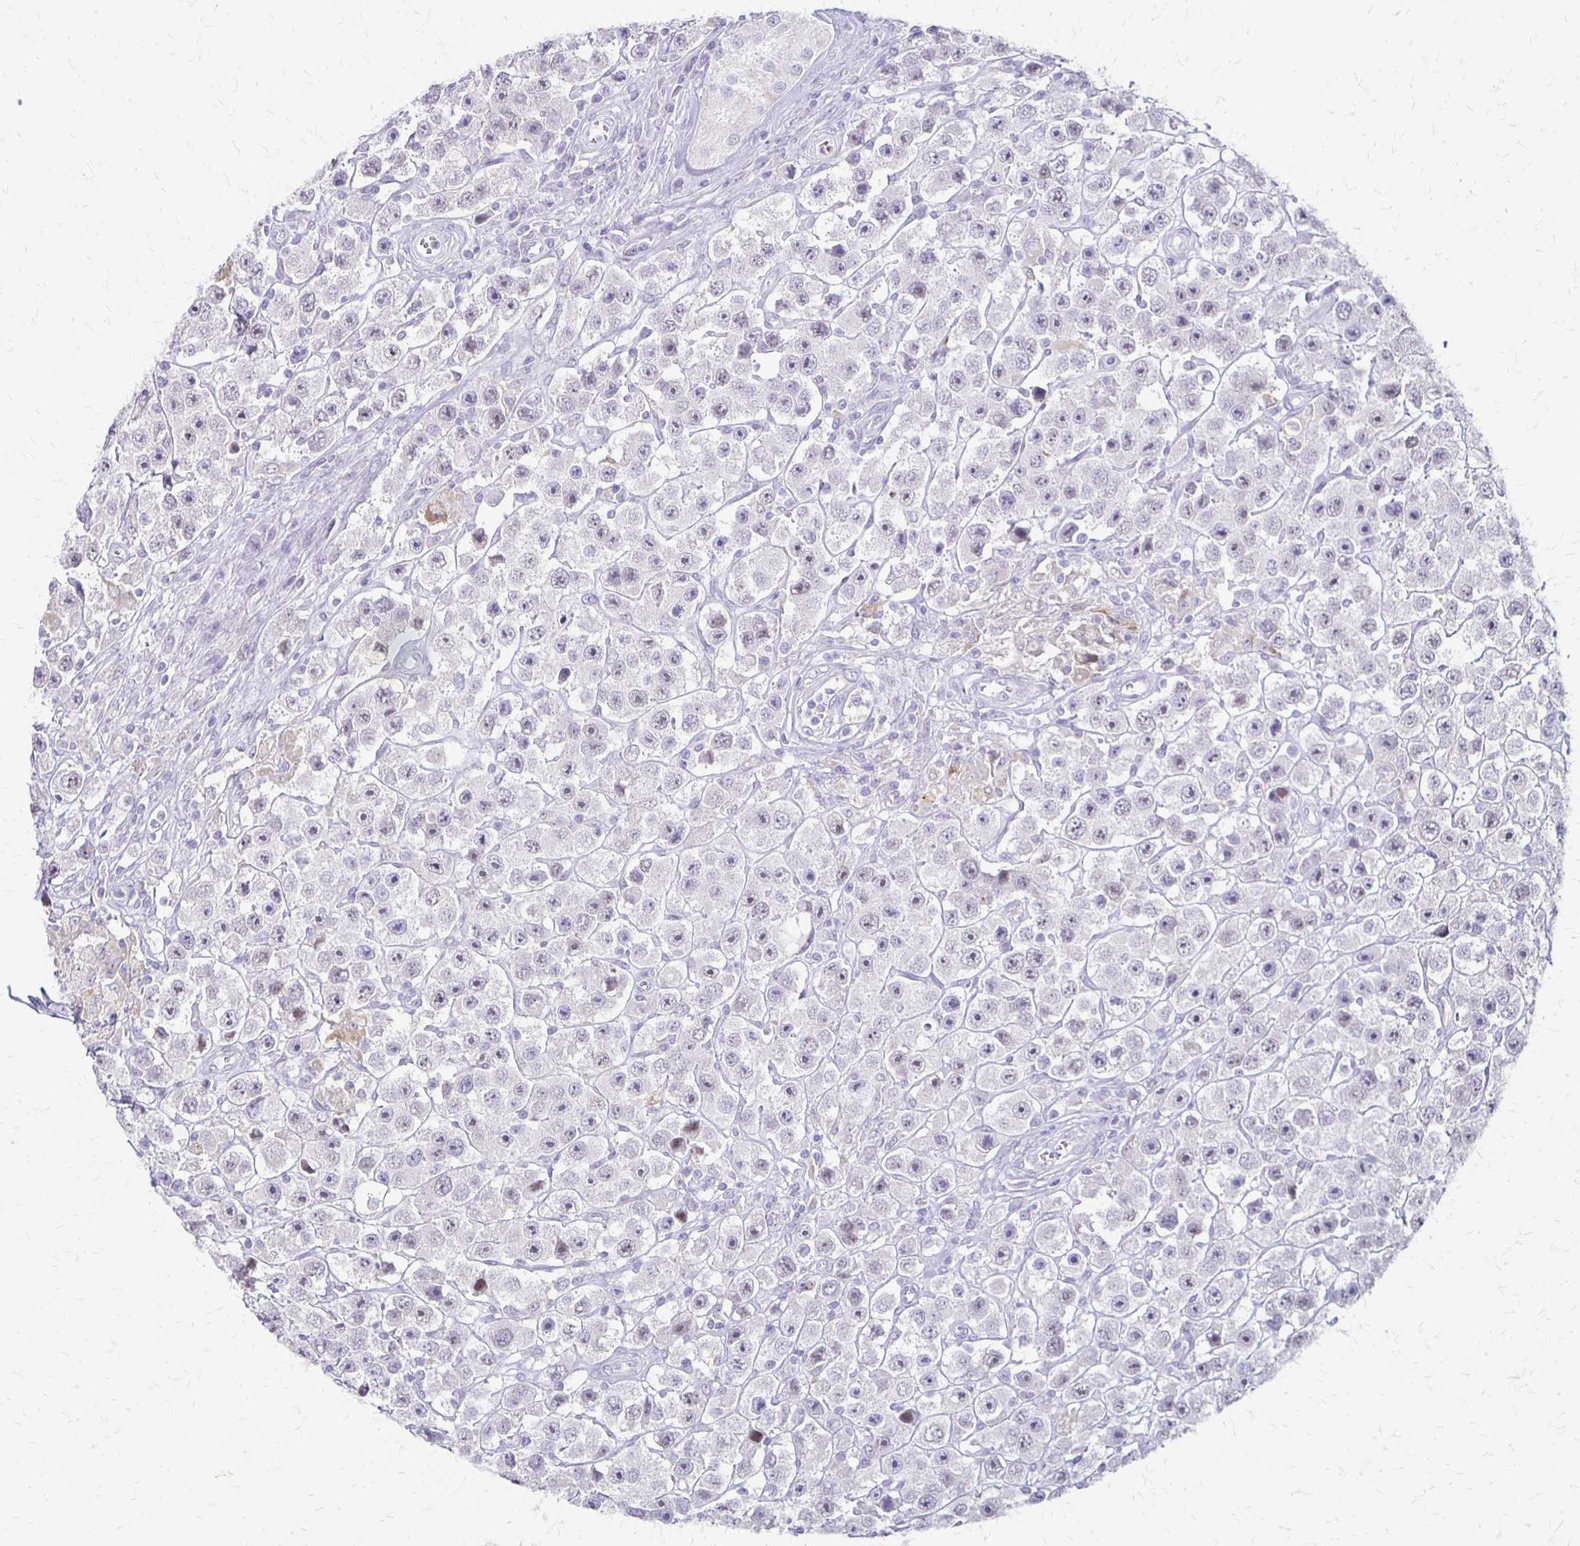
{"staining": {"intensity": "negative", "quantity": "none", "location": "none"}, "tissue": "testis cancer", "cell_type": "Tumor cells", "image_type": "cancer", "snomed": [{"axis": "morphology", "description": "Seminoma, NOS"}, {"axis": "topography", "description": "Testis"}], "caption": "A high-resolution image shows IHC staining of testis cancer (seminoma), which exhibits no significant staining in tumor cells. The staining is performed using DAB brown chromogen with nuclei counter-stained in using hematoxylin.", "gene": "ACP5", "patient": {"sex": "male", "age": 45}}